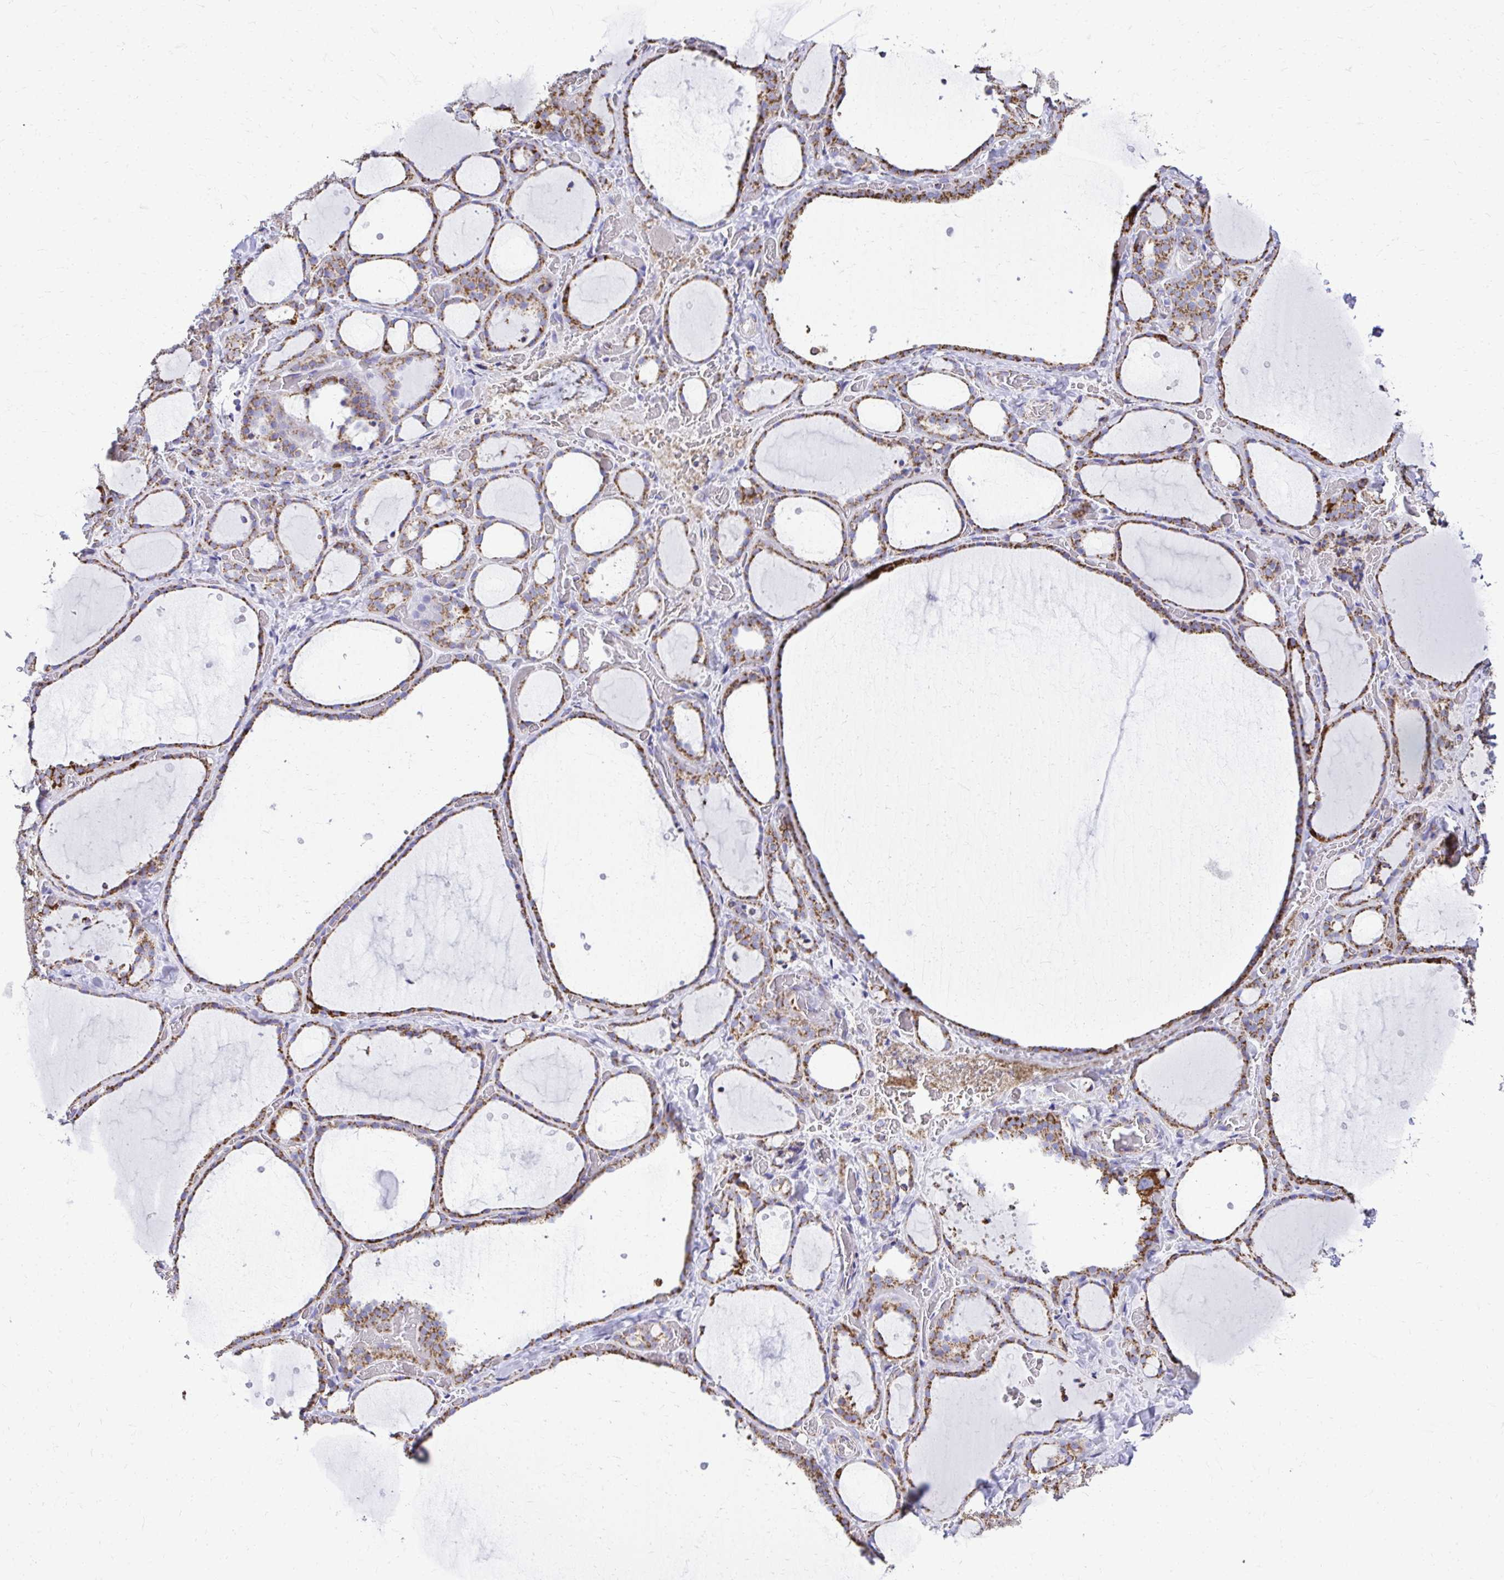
{"staining": {"intensity": "moderate", "quantity": ">75%", "location": "cytoplasmic/membranous"}, "tissue": "thyroid gland", "cell_type": "Glandular cells", "image_type": "normal", "snomed": [{"axis": "morphology", "description": "Normal tissue, NOS"}, {"axis": "topography", "description": "Thyroid gland"}], "caption": "Protein staining of normal thyroid gland reveals moderate cytoplasmic/membranous staining in approximately >75% of glandular cells.", "gene": "MPZL2", "patient": {"sex": "female", "age": 36}}